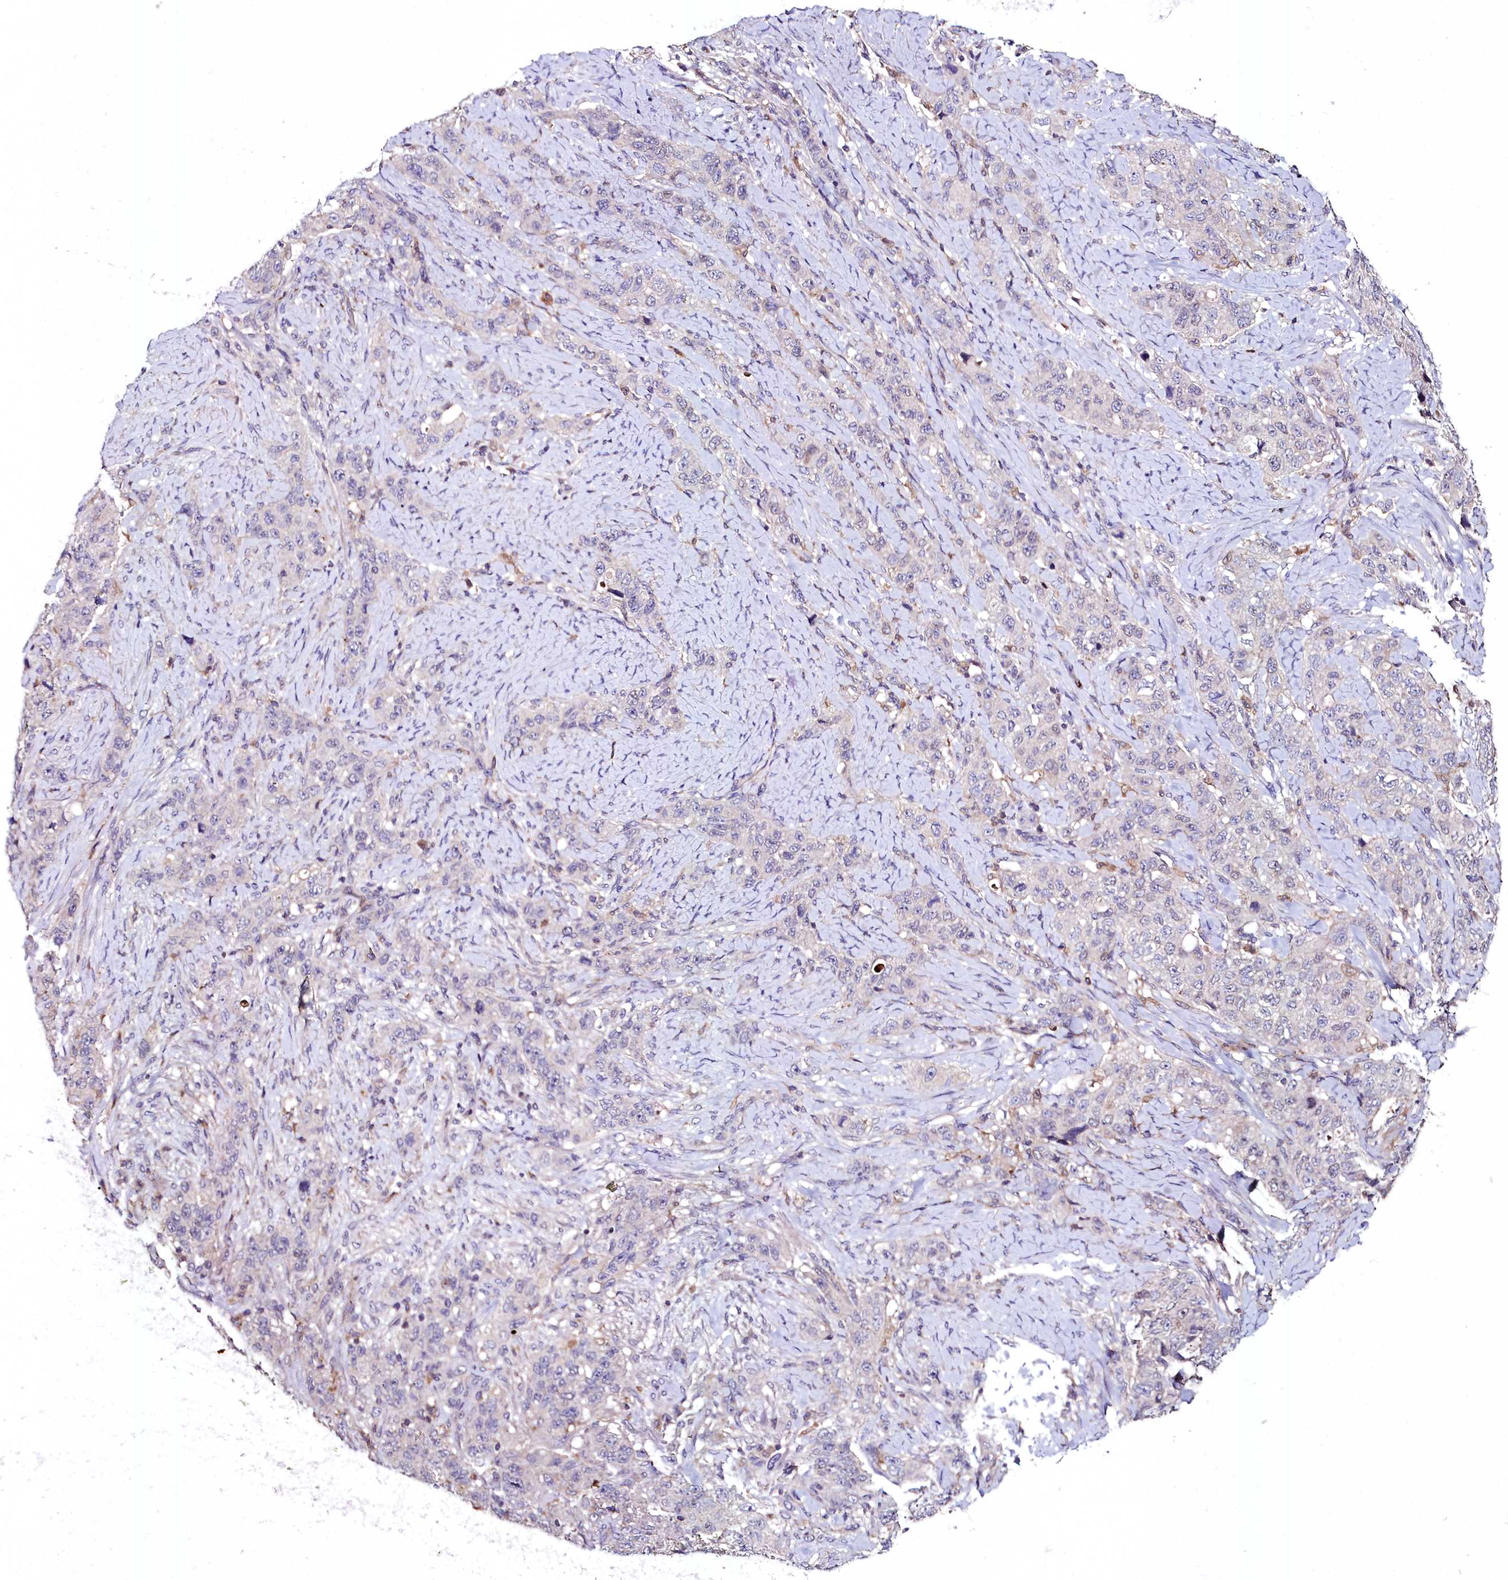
{"staining": {"intensity": "negative", "quantity": "none", "location": "none"}, "tissue": "stomach cancer", "cell_type": "Tumor cells", "image_type": "cancer", "snomed": [{"axis": "morphology", "description": "Adenocarcinoma, NOS"}, {"axis": "topography", "description": "Stomach"}], "caption": "Tumor cells show no significant staining in stomach cancer. (Immunohistochemistry, brightfield microscopy, high magnification).", "gene": "AMBRA1", "patient": {"sex": "male", "age": 48}}